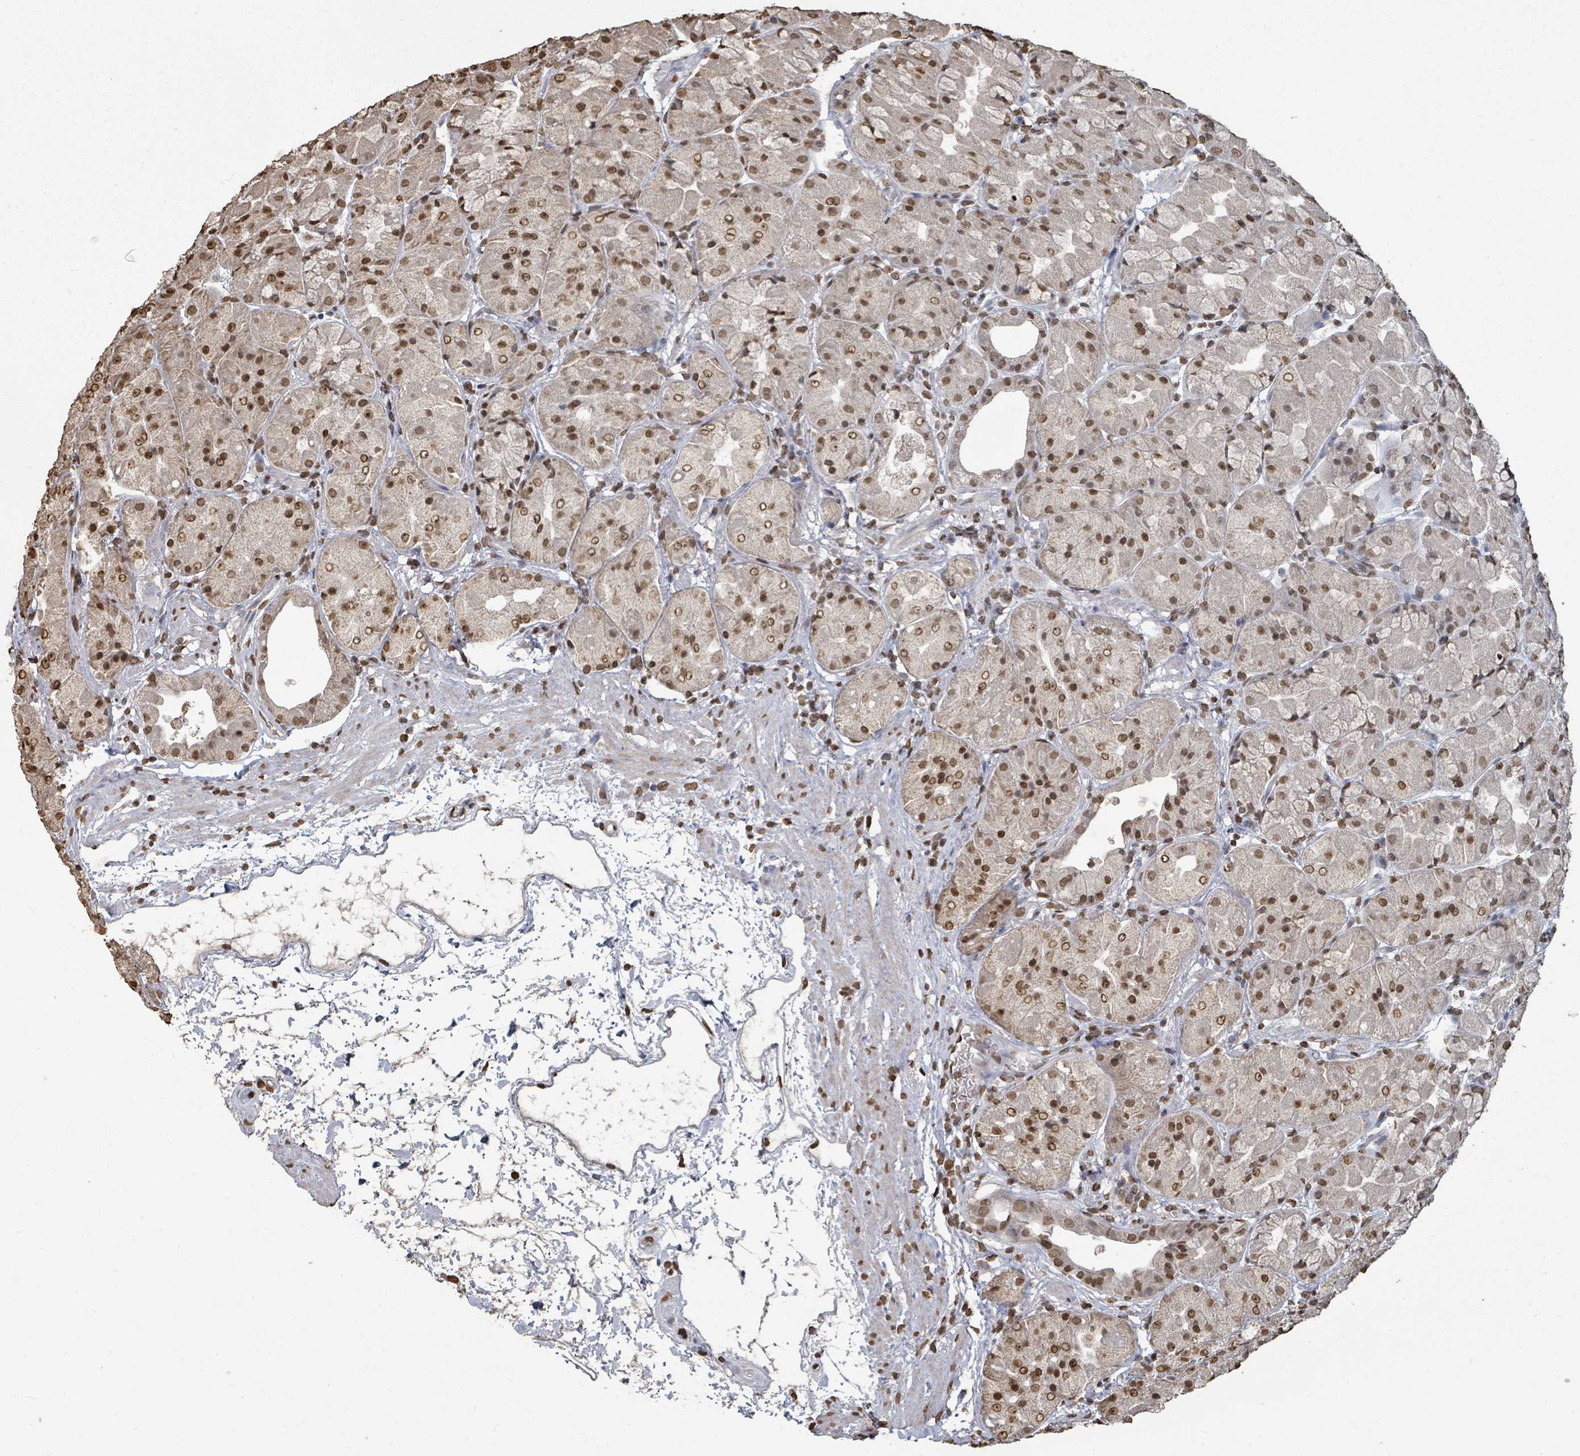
{"staining": {"intensity": "moderate", "quantity": ">75%", "location": "nuclear"}, "tissue": "stomach", "cell_type": "Glandular cells", "image_type": "normal", "snomed": [{"axis": "morphology", "description": "Normal tissue, NOS"}, {"axis": "topography", "description": "Stomach"}], "caption": "Moderate nuclear protein positivity is appreciated in about >75% of glandular cells in stomach.", "gene": "MRPS12", "patient": {"sex": "male", "age": 57}}